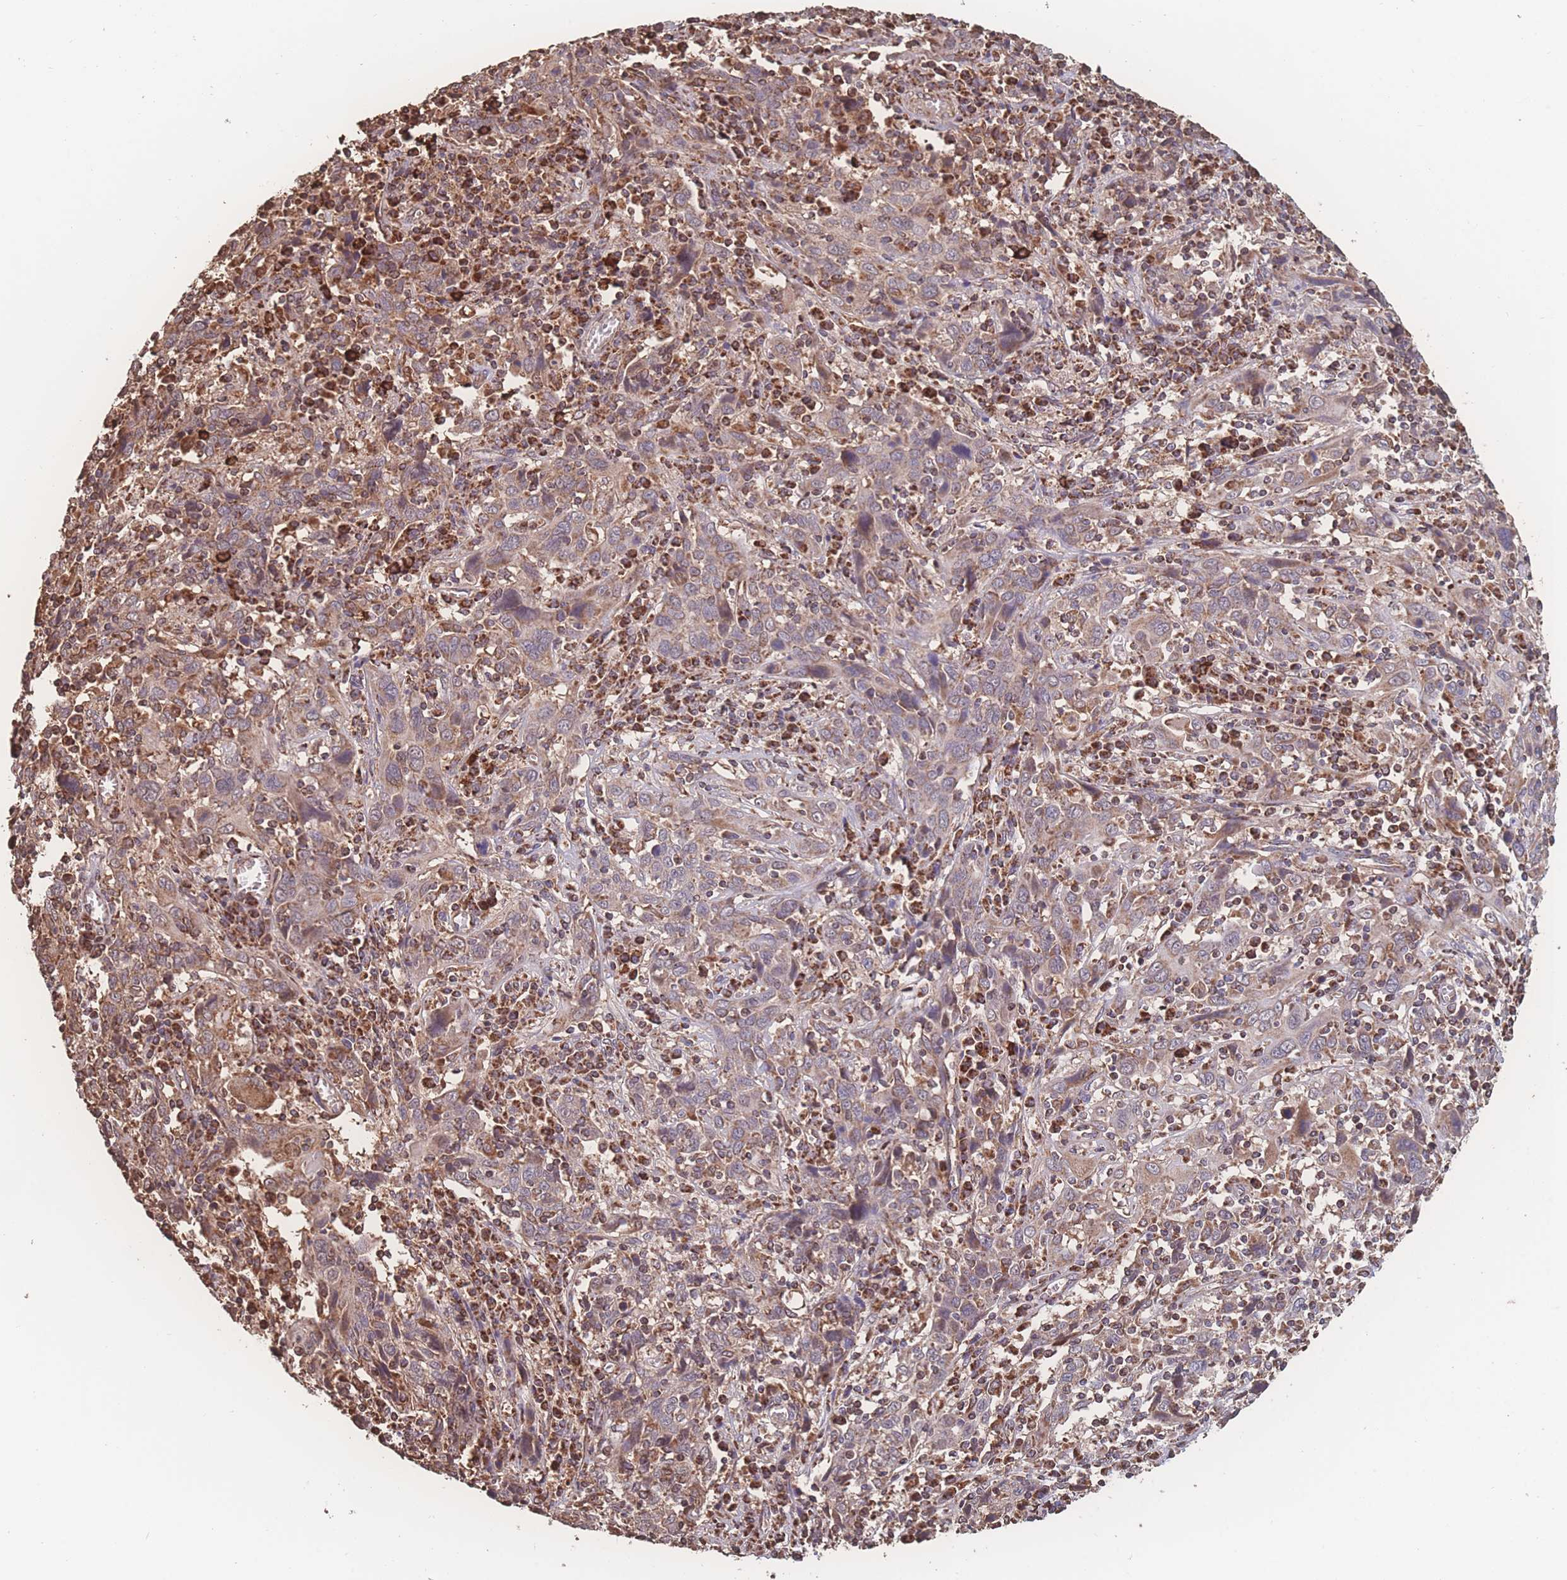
{"staining": {"intensity": "weak", "quantity": "25%-75%", "location": "cytoplasmic/membranous"}, "tissue": "cervical cancer", "cell_type": "Tumor cells", "image_type": "cancer", "snomed": [{"axis": "morphology", "description": "Squamous cell carcinoma, NOS"}, {"axis": "topography", "description": "Cervix"}], "caption": "Tumor cells display low levels of weak cytoplasmic/membranous positivity in approximately 25%-75% of cells in cervical cancer.", "gene": "SGSM3", "patient": {"sex": "female", "age": 46}}